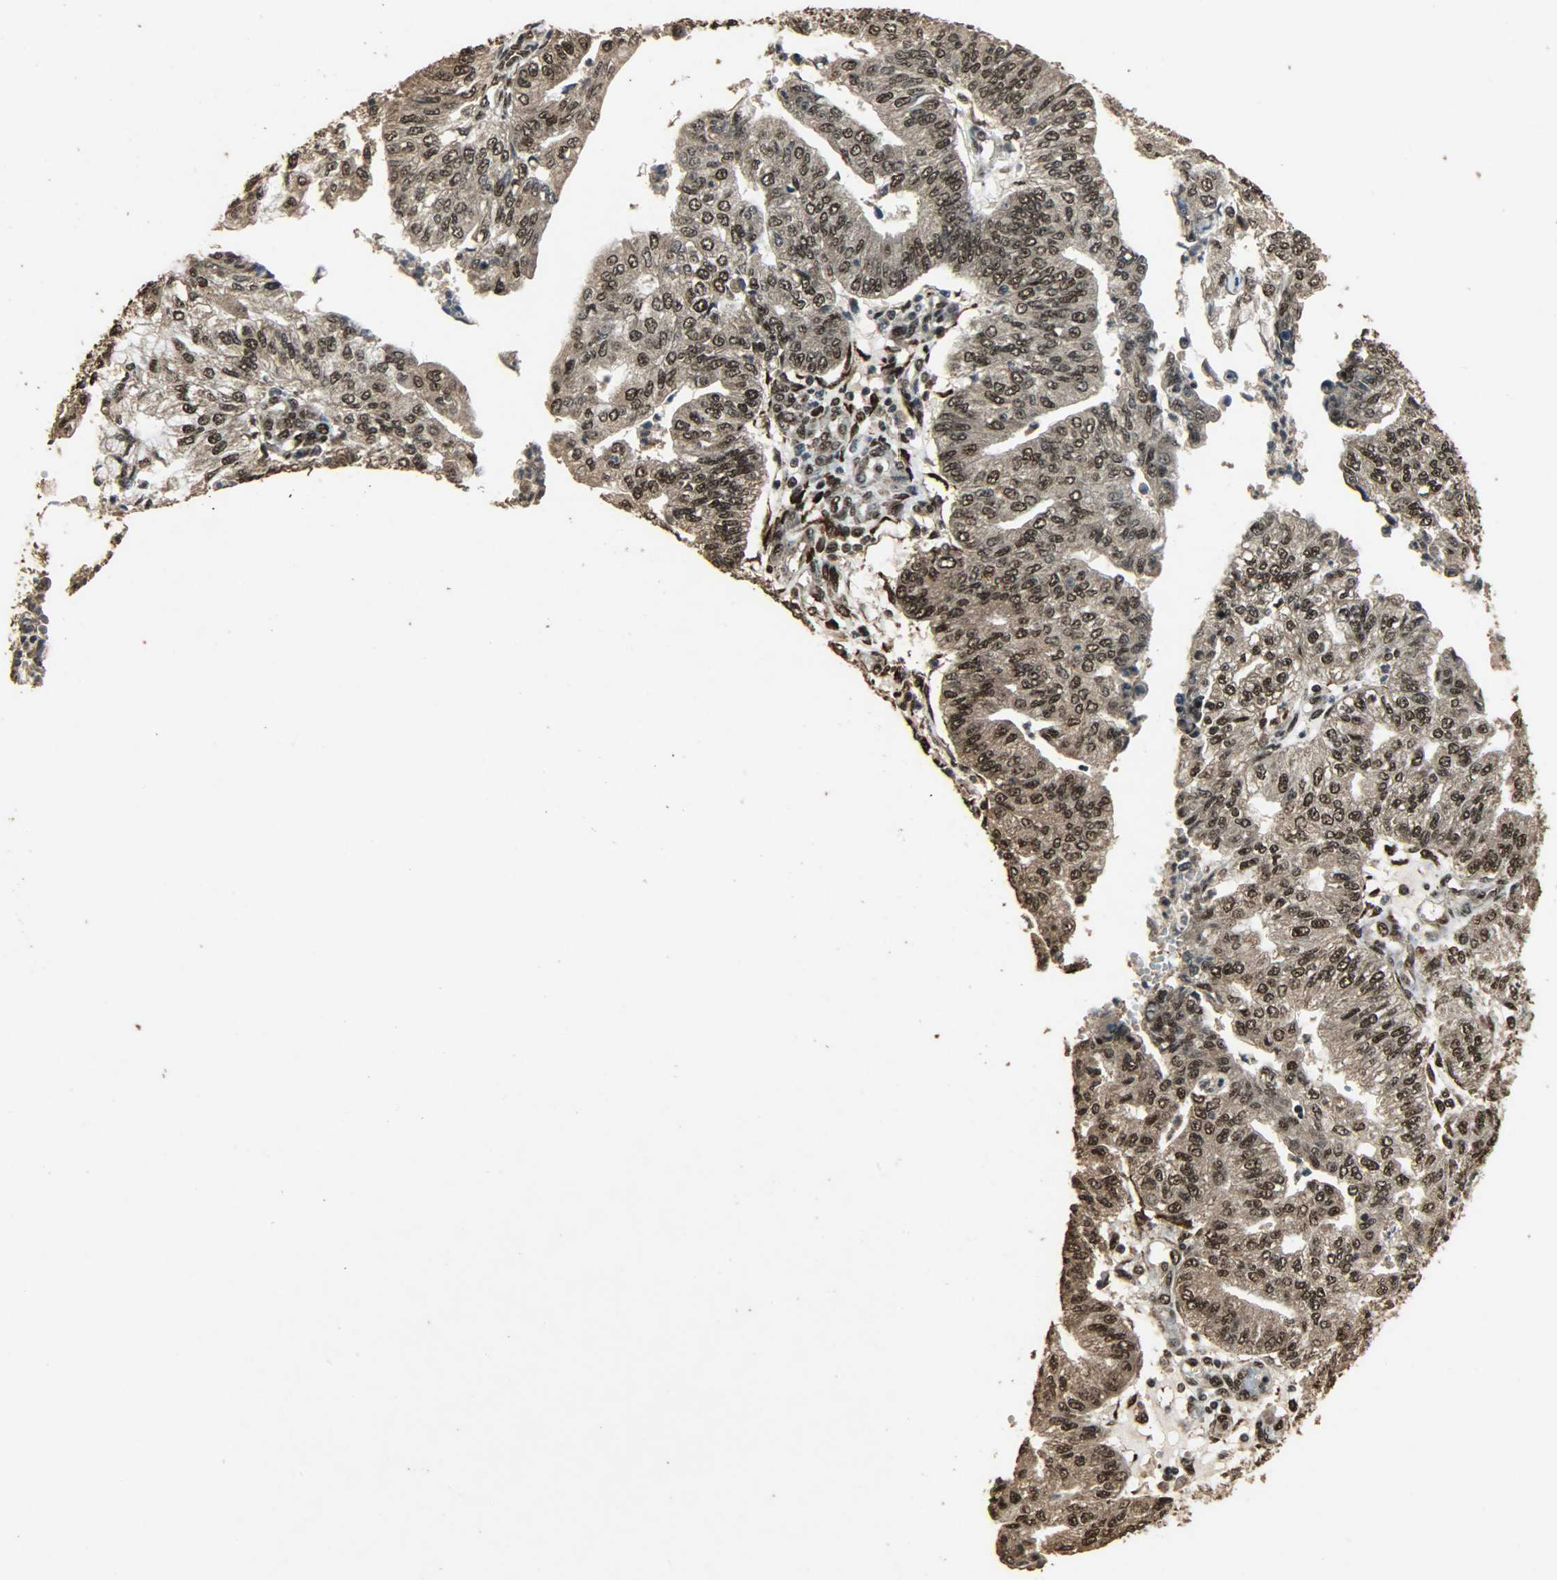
{"staining": {"intensity": "strong", "quantity": ">75%", "location": "cytoplasmic/membranous,nuclear"}, "tissue": "endometrial cancer", "cell_type": "Tumor cells", "image_type": "cancer", "snomed": [{"axis": "morphology", "description": "Adenocarcinoma, NOS"}, {"axis": "topography", "description": "Endometrium"}], "caption": "Immunohistochemistry of human endometrial cancer (adenocarcinoma) demonstrates high levels of strong cytoplasmic/membranous and nuclear expression in approximately >75% of tumor cells. (DAB IHC, brown staining for protein, blue staining for nuclei).", "gene": "CCNT2", "patient": {"sex": "female", "age": 59}}